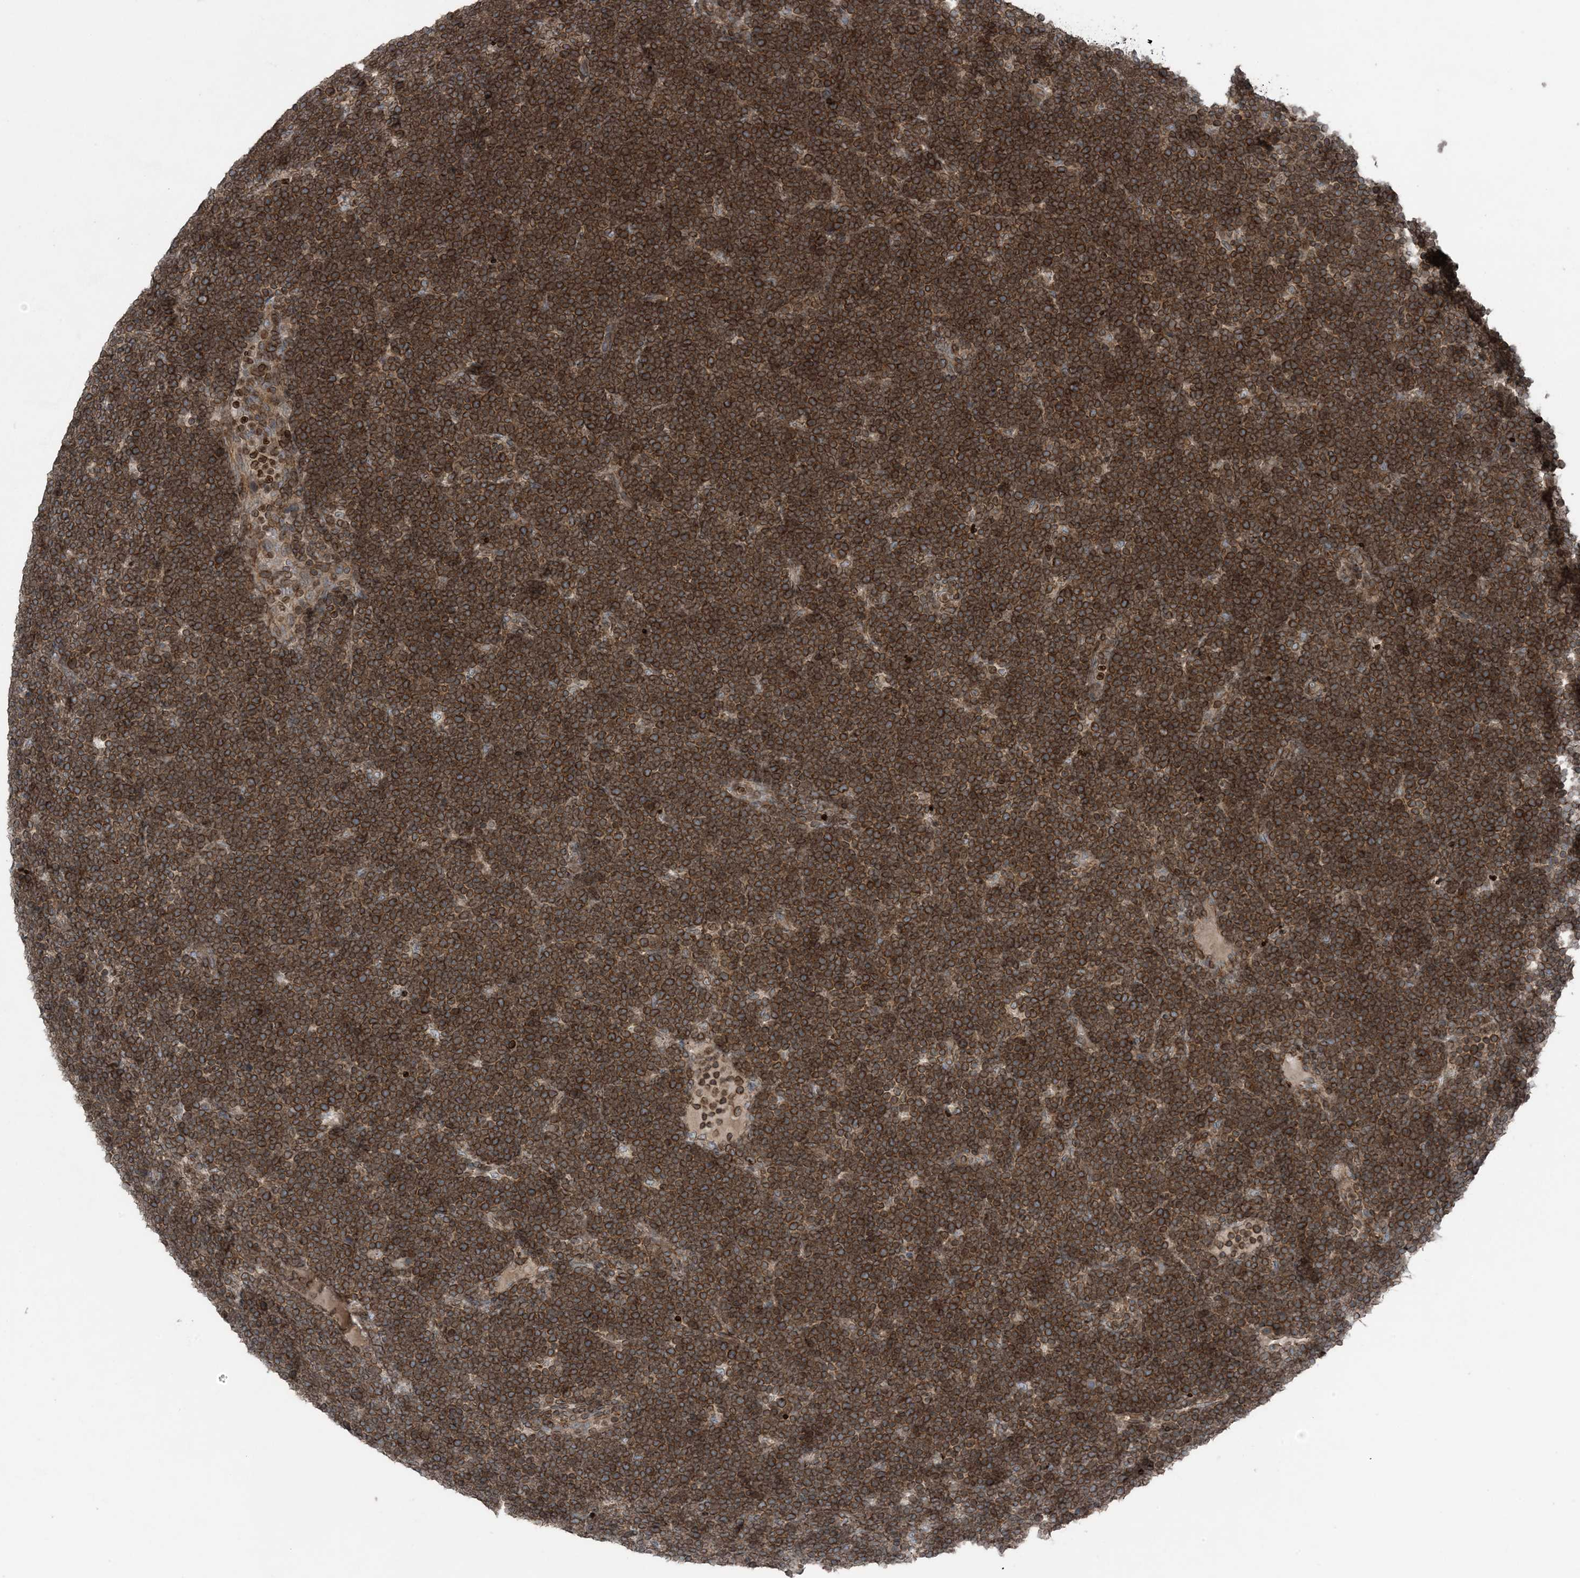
{"staining": {"intensity": "strong", "quantity": ">75%", "location": "cytoplasmic/membranous,nuclear"}, "tissue": "lymphoma", "cell_type": "Tumor cells", "image_type": "cancer", "snomed": [{"axis": "morphology", "description": "Malignant lymphoma, non-Hodgkin's type, High grade"}, {"axis": "topography", "description": "Lymph node"}], "caption": "Human lymphoma stained with a protein marker demonstrates strong staining in tumor cells.", "gene": "ZFAND2B", "patient": {"sex": "male", "age": 13}}